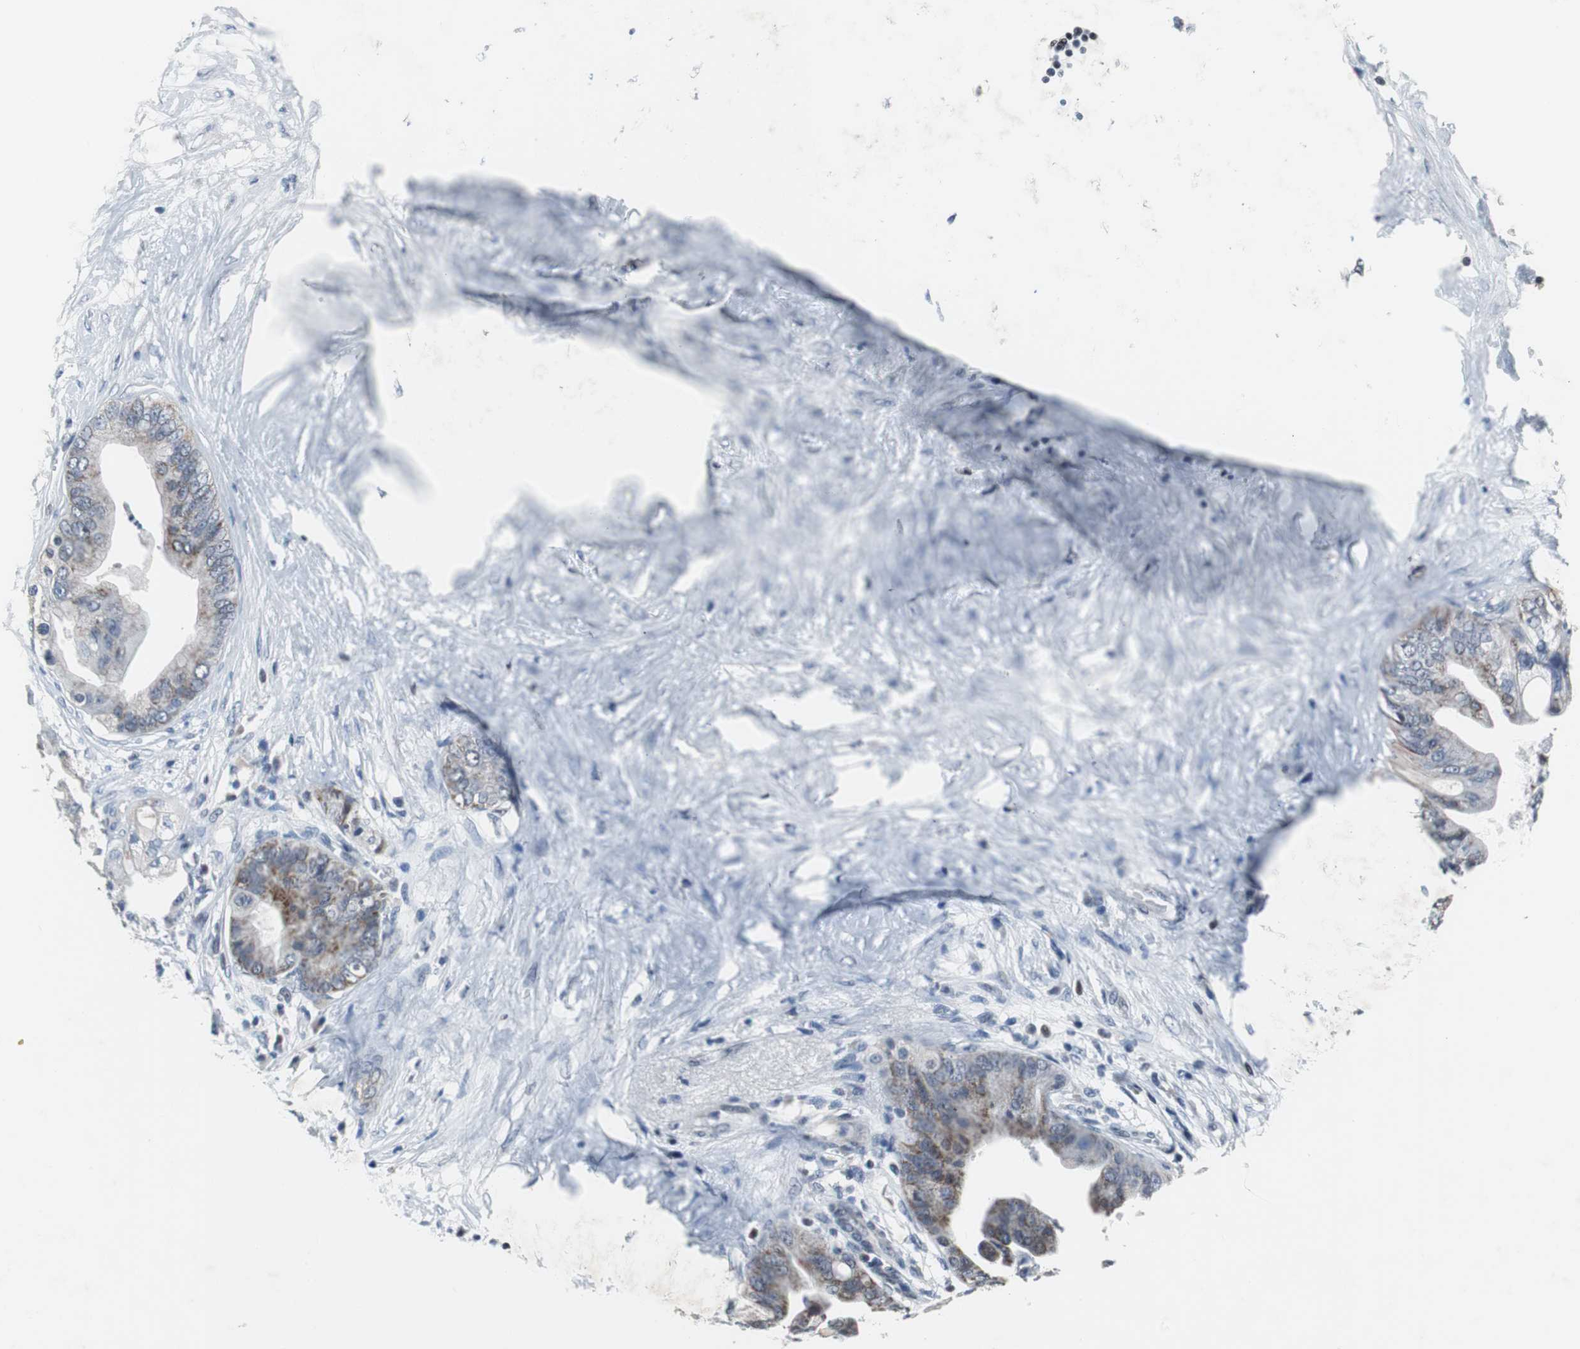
{"staining": {"intensity": "weak", "quantity": "<25%", "location": "cytoplasmic/membranous"}, "tissue": "pancreatic cancer", "cell_type": "Tumor cells", "image_type": "cancer", "snomed": [{"axis": "morphology", "description": "Adenocarcinoma, NOS"}, {"axis": "topography", "description": "Pancreas"}], "caption": "Tumor cells are negative for brown protein staining in pancreatic cancer (adenocarcinoma).", "gene": "TP63", "patient": {"sex": "female", "age": 75}}